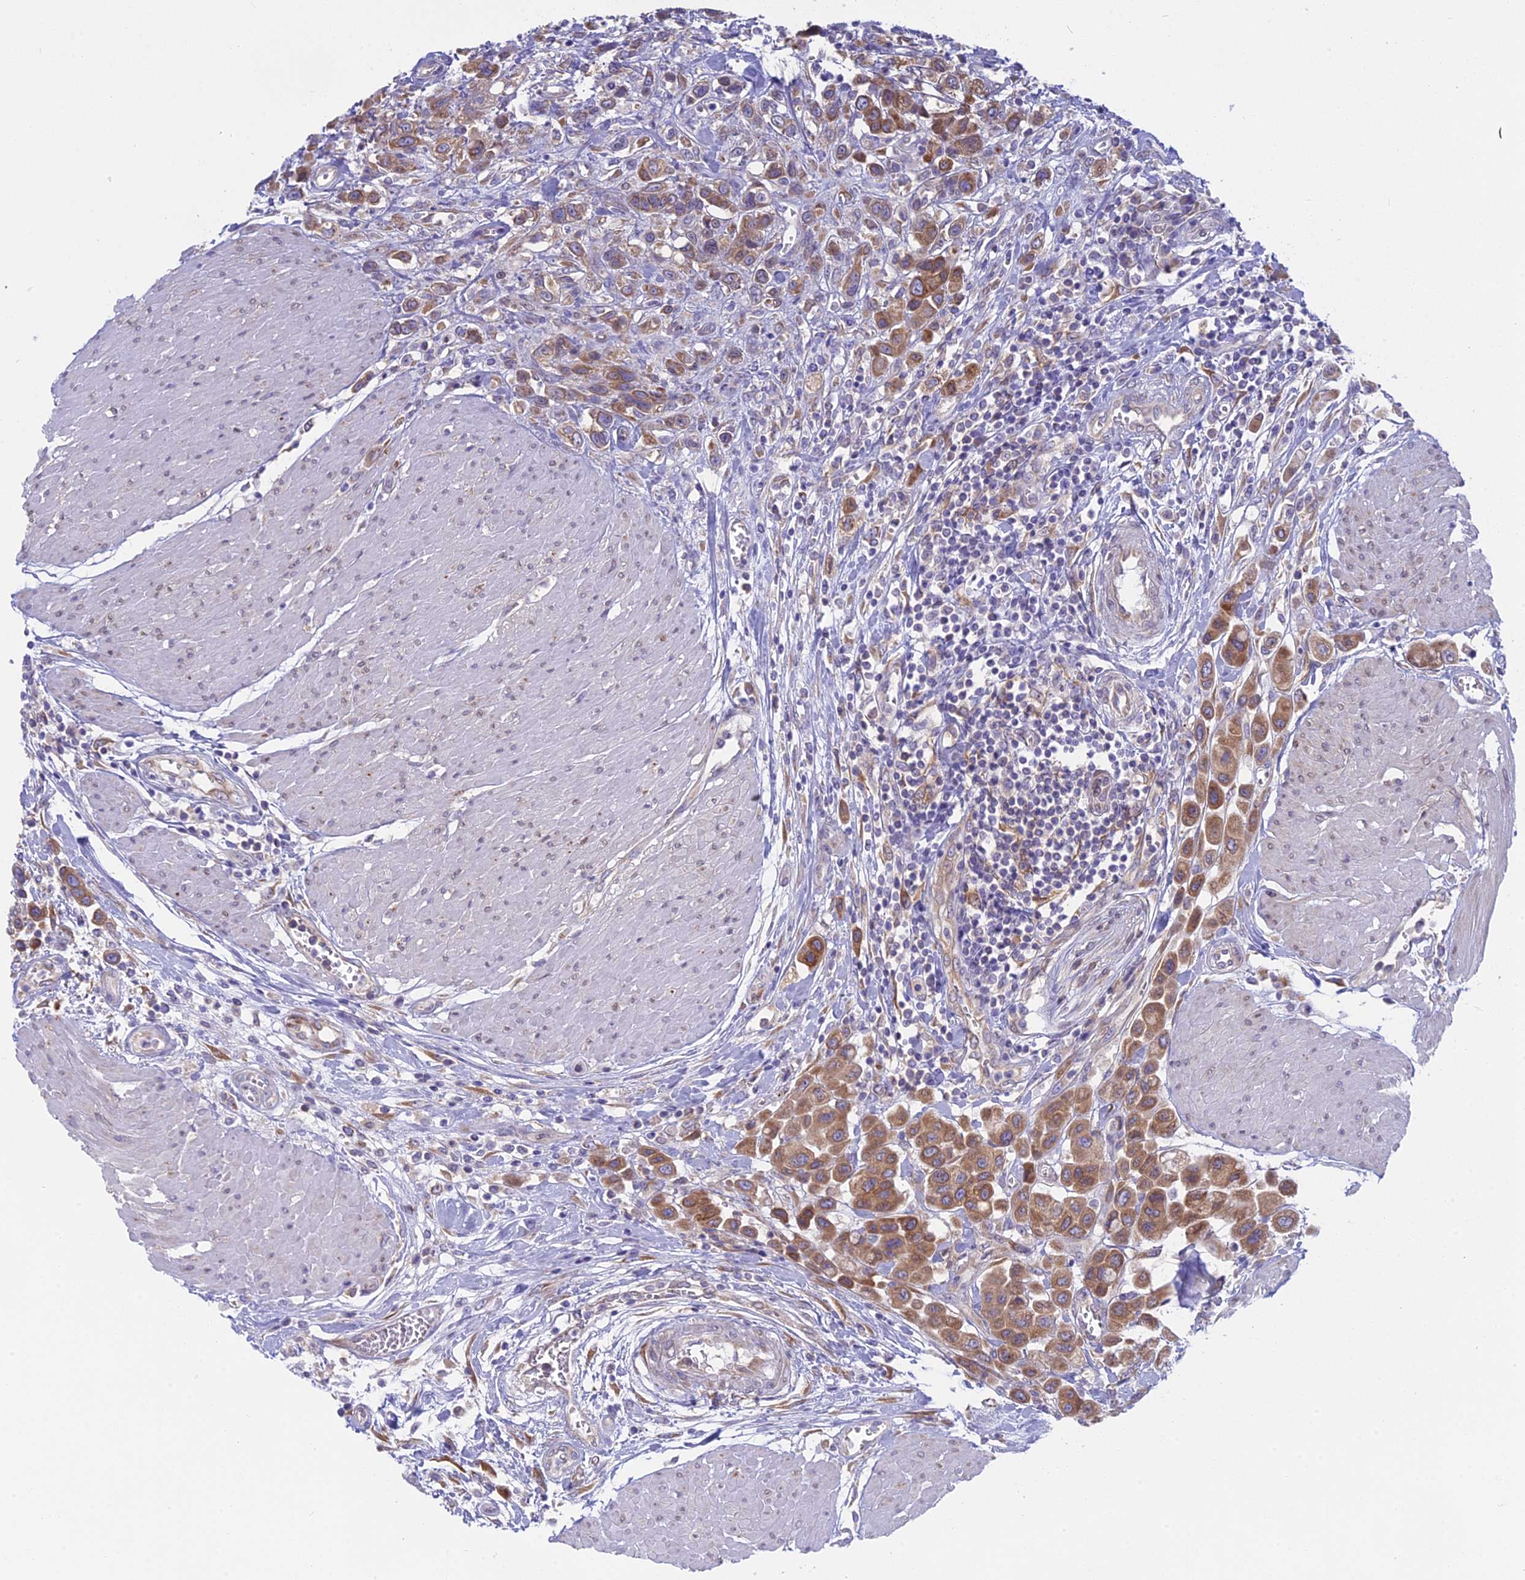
{"staining": {"intensity": "moderate", "quantity": ">75%", "location": "cytoplasmic/membranous"}, "tissue": "urothelial cancer", "cell_type": "Tumor cells", "image_type": "cancer", "snomed": [{"axis": "morphology", "description": "Urothelial carcinoma, High grade"}, {"axis": "topography", "description": "Urinary bladder"}], "caption": "Approximately >75% of tumor cells in human urothelial carcinoma (high-grade) display moderate cytoplasmic/membranous protein positivity as visualized by brown immunohistochemical staining.", "gene": "TLCD1", "patient": {"sex": "male", "age": 50}}